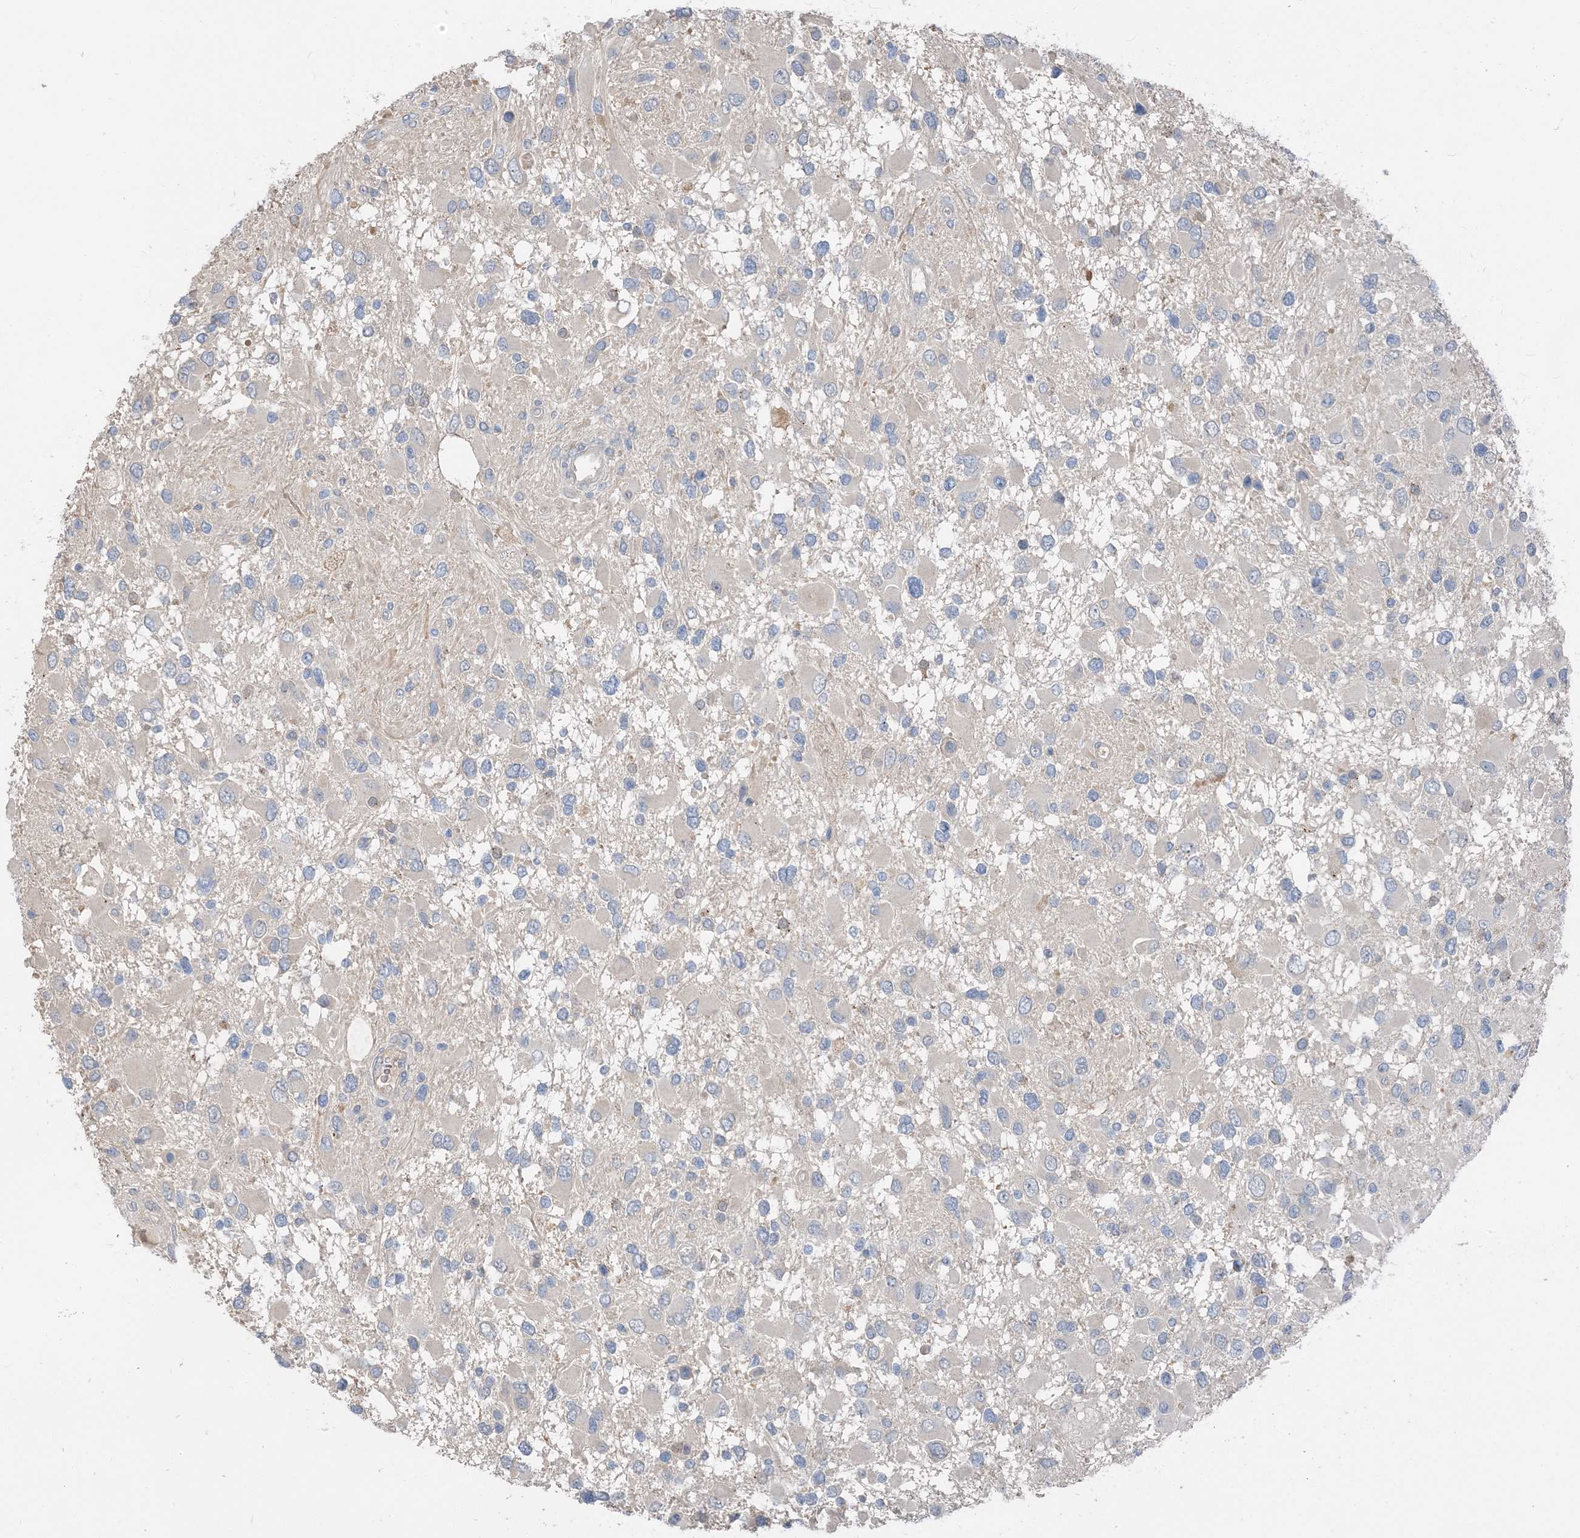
{"staining": {"intensity": "negative", "quantity": "none", "location": "none"}, "tissue": "glioma", "cell_type": "Tumor cells", "image_type": "cancer", "snomed": [{"axis": "morphology", "description": "Glioma, malignant, High grade"}, {"axis": "topography", "description": "Brain"}], "caption": "Immunohistochemical staining of glioma displays no significant positivity in tumor cells.", "gene": "NCOA7", "patient": {"sex": "male", "age": 53}}